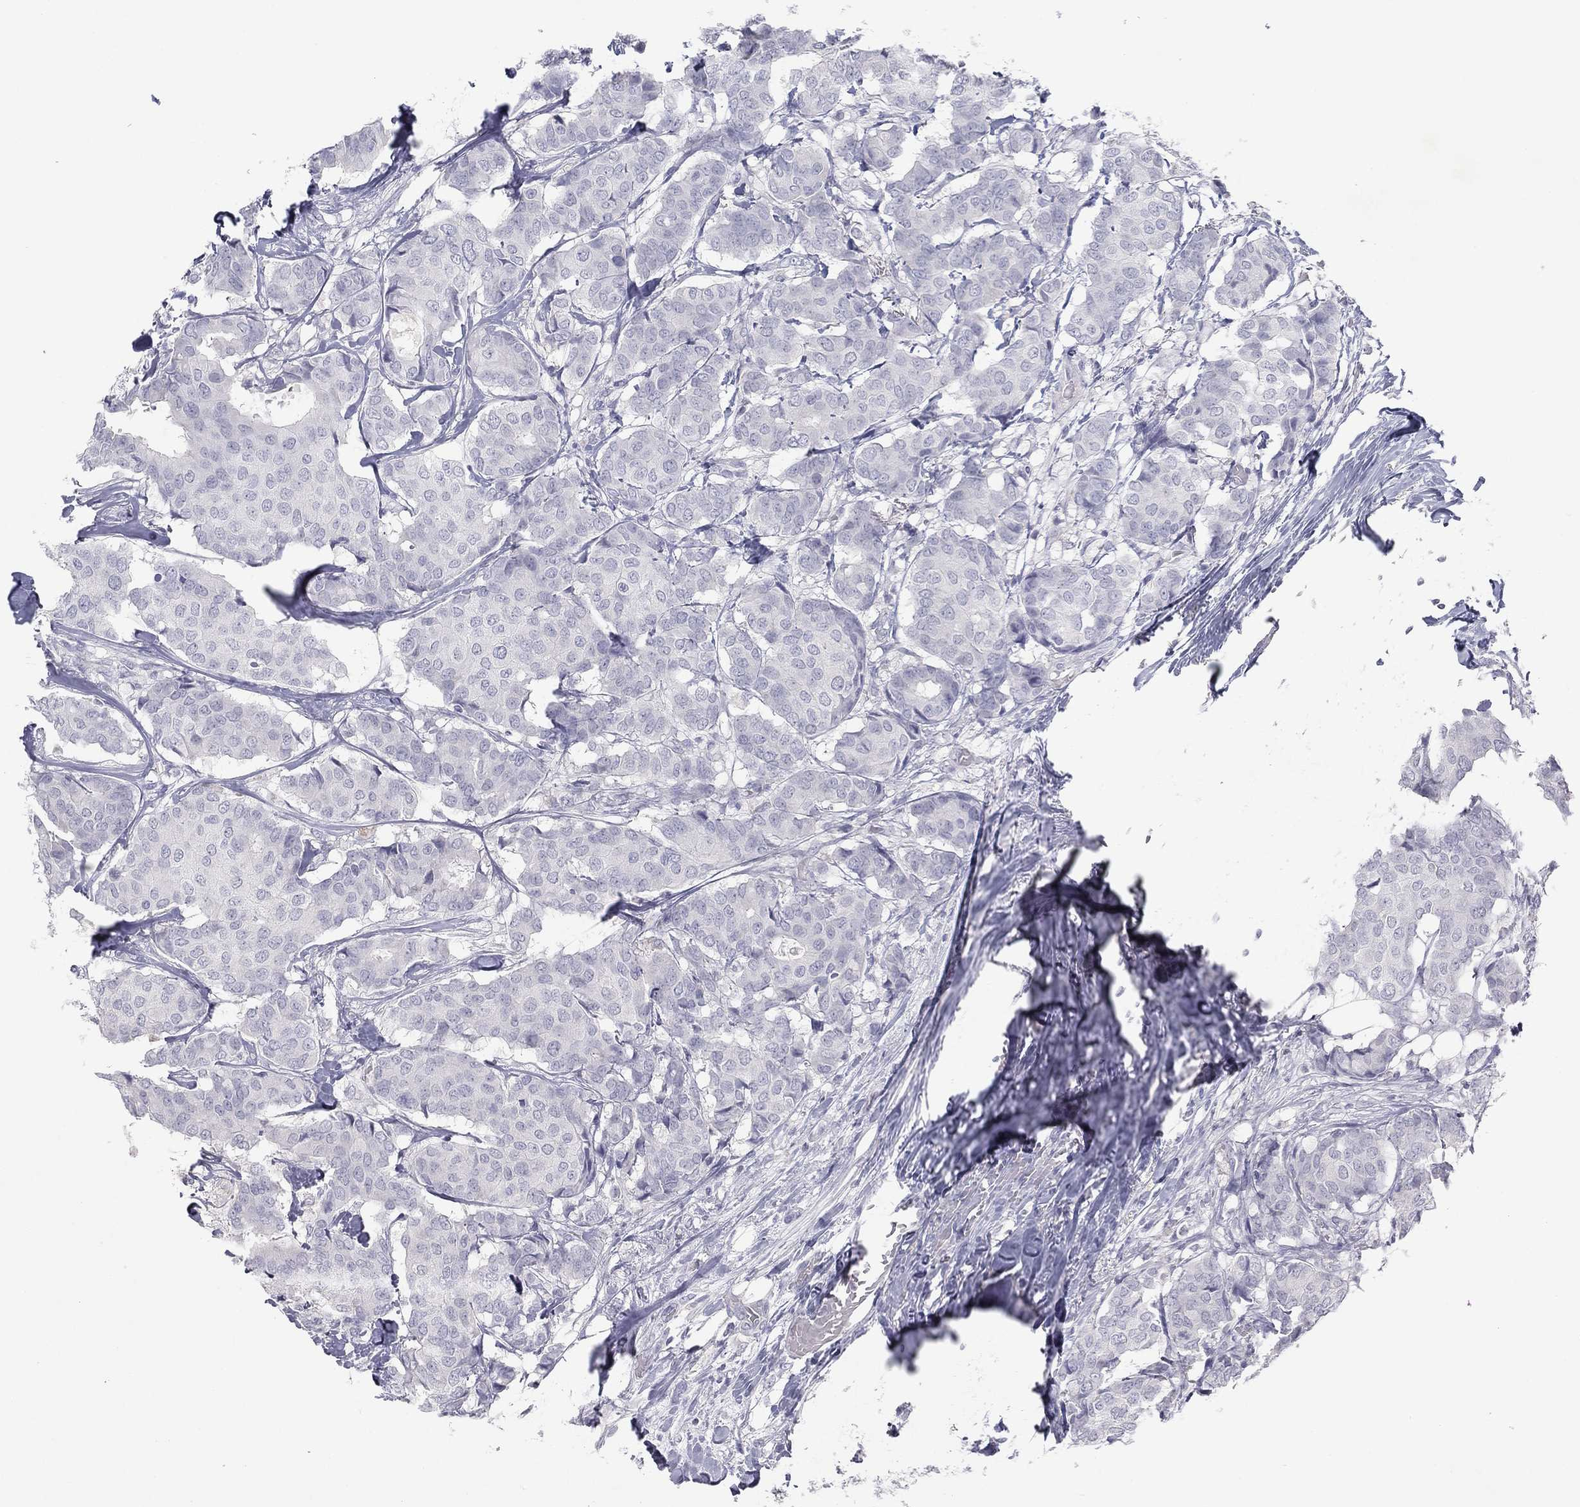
{"staining": {"intensity": "negative", "quantity": "none", "location": "none"}, "tissue": "breast cancer", "cell_type": "Tumor cells", "image_type": "cancer", "snomed": [{"axis": "morphology", "description": "Duct carcinoma"}, {"axis": "topography", "description": "Breast"}], "caption": "DAB (3,3'-diaminobenzidine) immunohistochemical staining of infiltrating ductal carcinoma (breast) demonstrates no significant expression in tumor cells.", "gene": "CPT1B", "patient": {"sex": "female", "age": 75}}